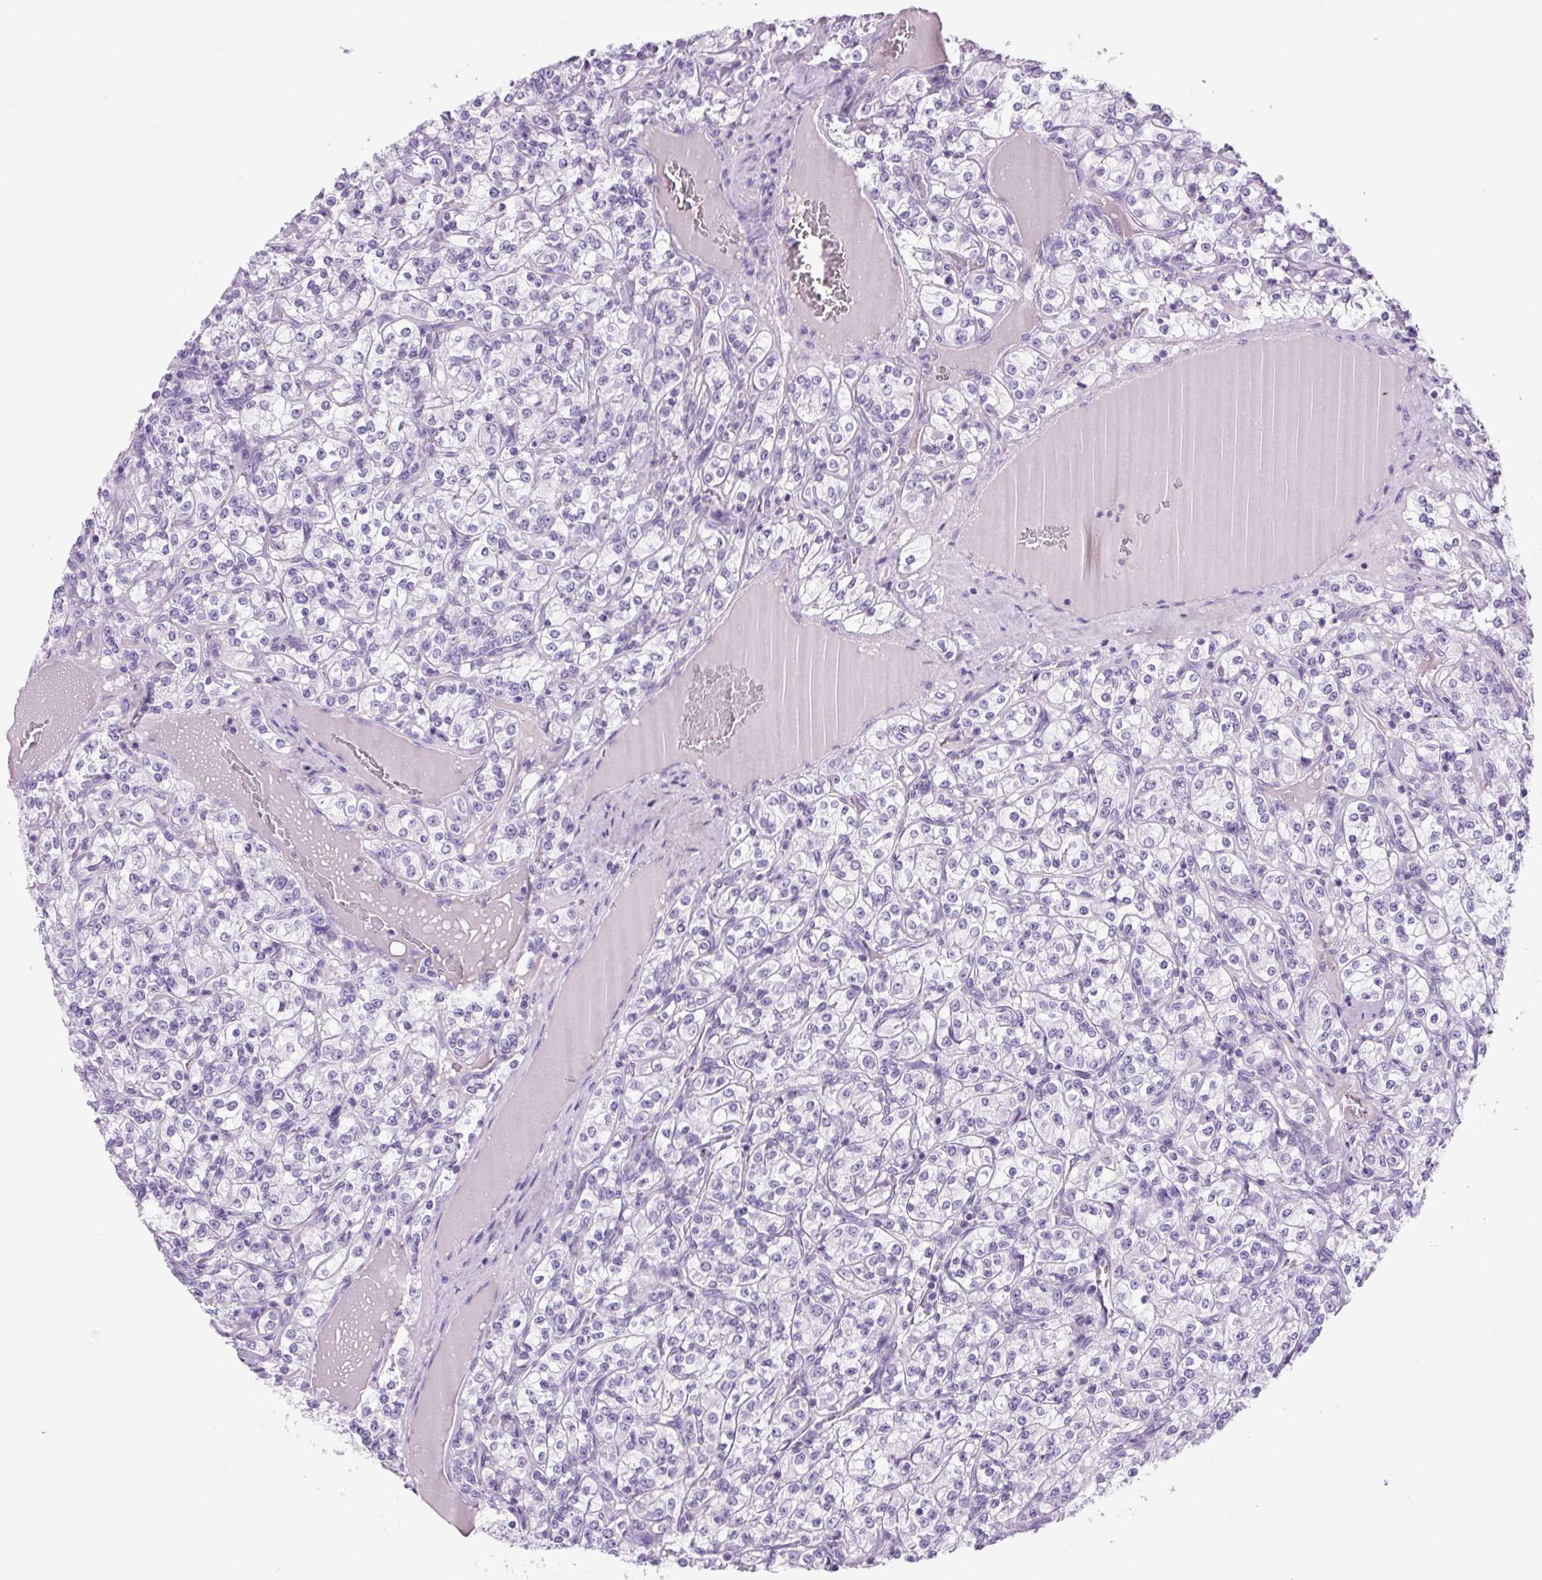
{"staining": {"intensity": "negative", "quantity": "none", "location": "none"}, "tissue": "renal cancer", "cell_type": "Tumor cells", "image_type": "cancer", "snomed": [{"axis": "morphology", "description": "Adenocarcinoma, NOS"}, {"axis": "topography", "description": "Kidney"}], "caption": "Human renal cancer (adenocarcinoma) stained for a protein using immunohistochemistry (IHC) reveals no positivity in tumor cells.", "gene": "PRRT1", "patient": {"sex": "male", "age": 77}}